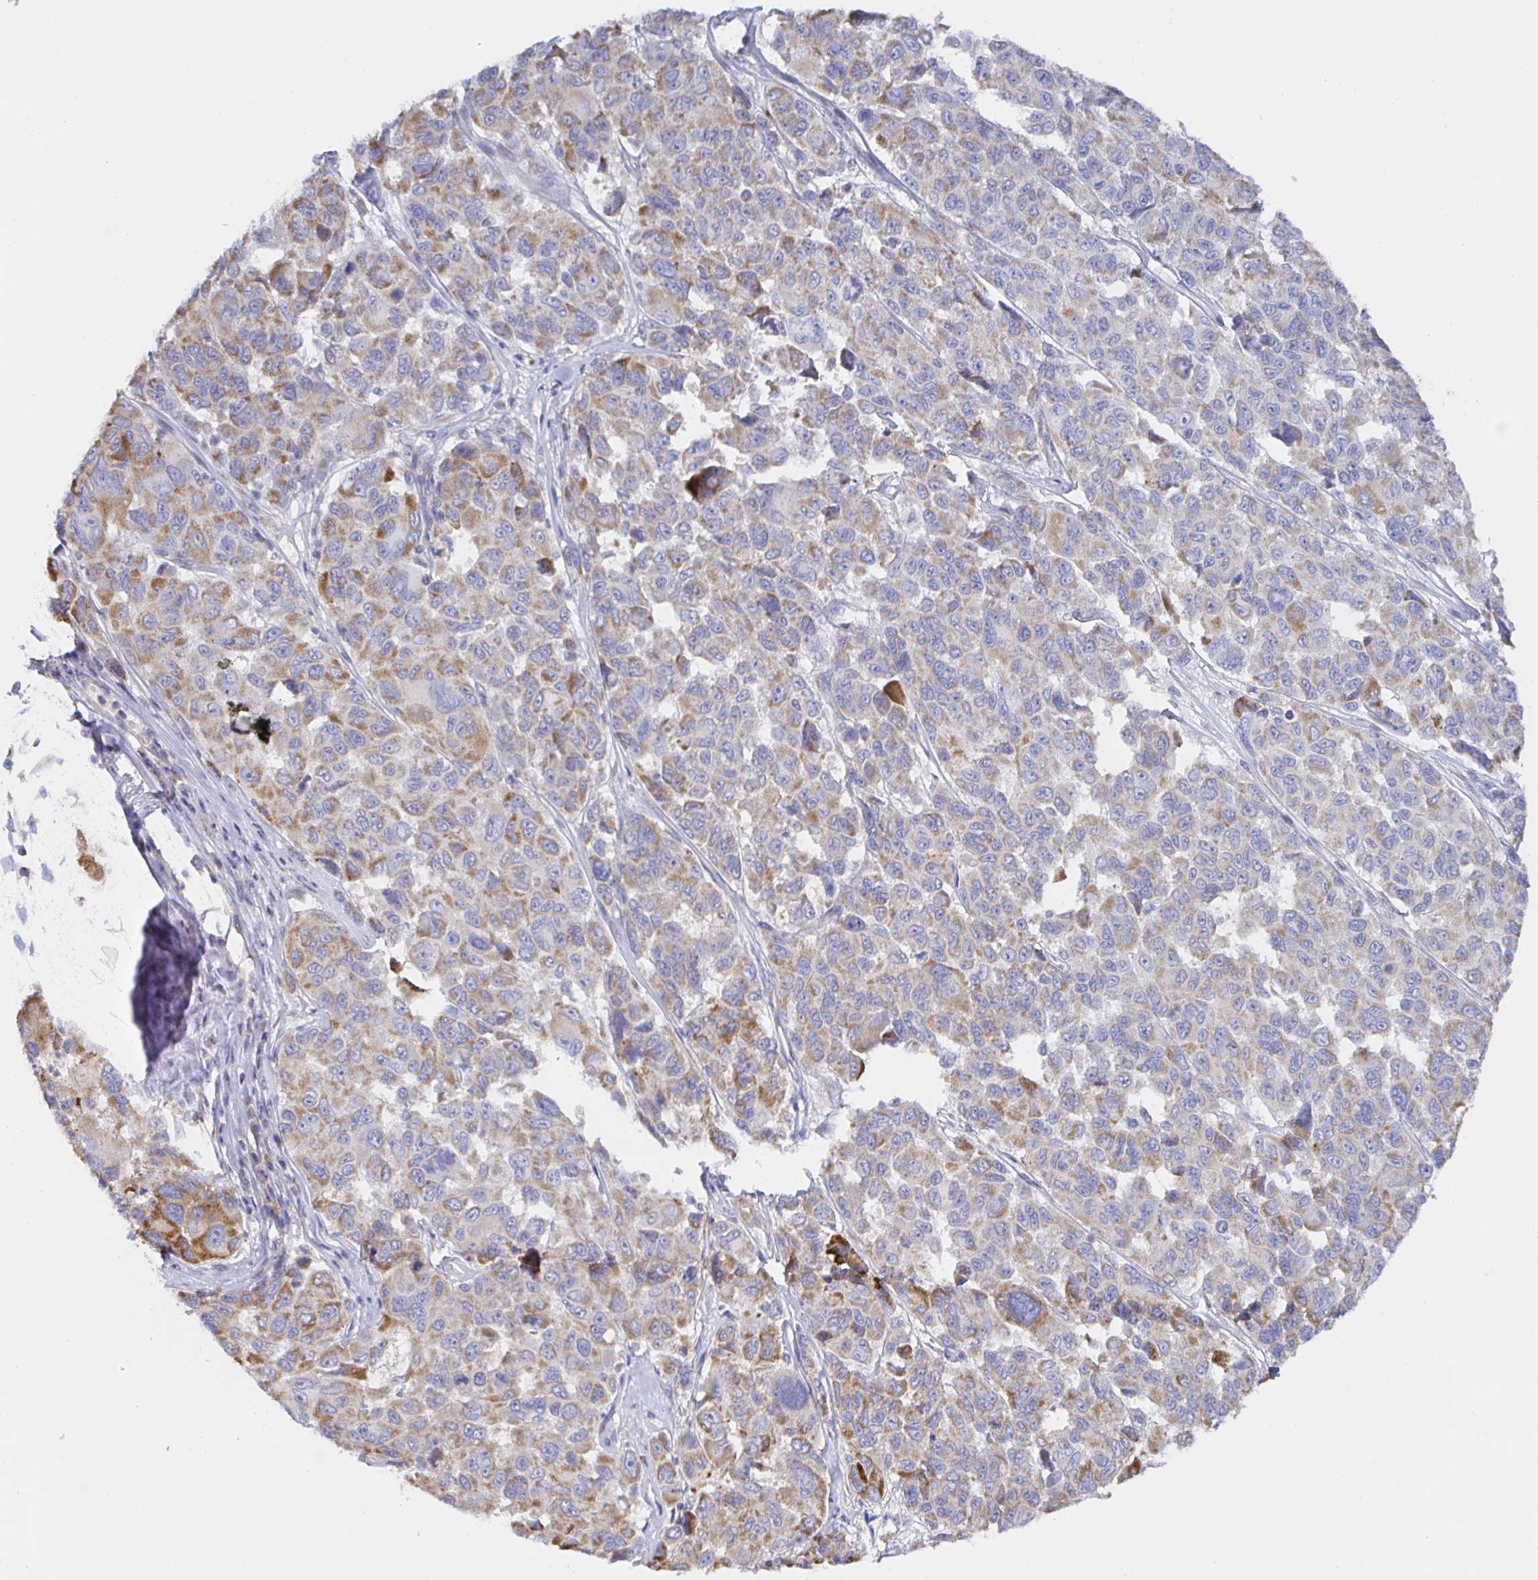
{"staining": {"intensity": "moderate", "quantity": ">75%", "location": "cytoplasmic/membranous"}, "tissue": "melanoma", "cell_type": "Tumor cells", "image_type": "cancer", "snomed": [{"axis": "morphology", "description": "Malignant melanoma, NOS"}, {"axis": "topography", "description": "Skin"}], "caption": "Immunohistochemical staining of melanoma demonstrates moderate cytoplasmic/membranous protein staining in about >75% of tumor cells. The protein of interest is shown in brown color, while the nuclei are stained blue.", "gene": "SYNGR4", "patient": {"sex": "female", "age": 66}}